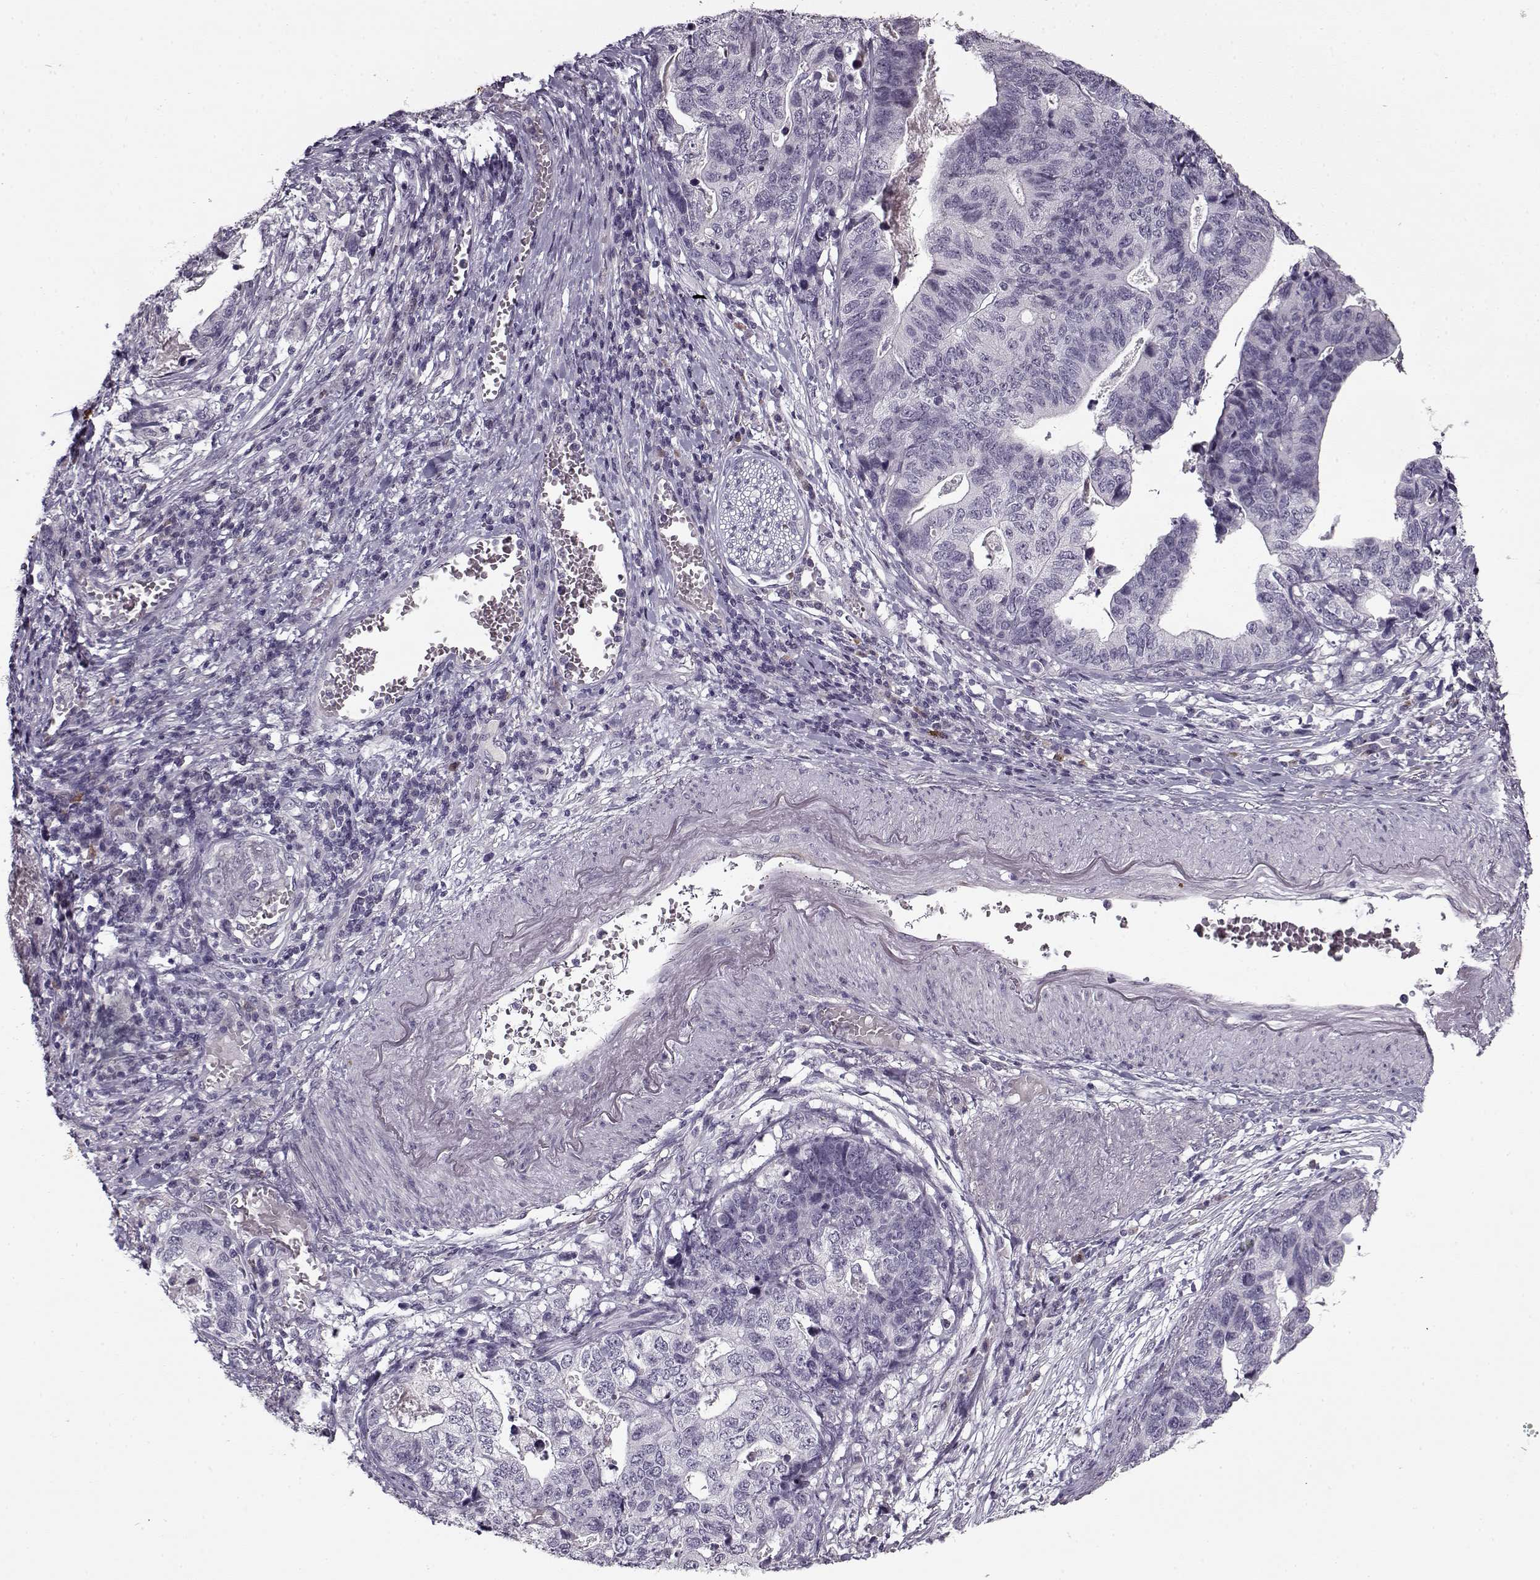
{"staining": {"intensity": "negative", "quantity": "none", "location": "none"}, "tissue": "stomach cancer", "cell_type": "Tumor cells", "image_type": "cancer", "snomed": [{"axis": "morphology", "description": "Adenocarcinoma, NOS"}, {"axis": "topography", "description": "Stomach, upper"}], "caption": "Immunohistochemistry (IHC) of human adenocarcinoma (stomach) displays no positivity in tumor cells. (Stains: DAB (3,3'-diaminobenzidine) immunohistochemistry (IHC) with hematoxylin counter stain, Microscopy: brightfield microscopy at high magnification).", "gene": "KRT9", "patient": {"sex": "female", "age": 67}}